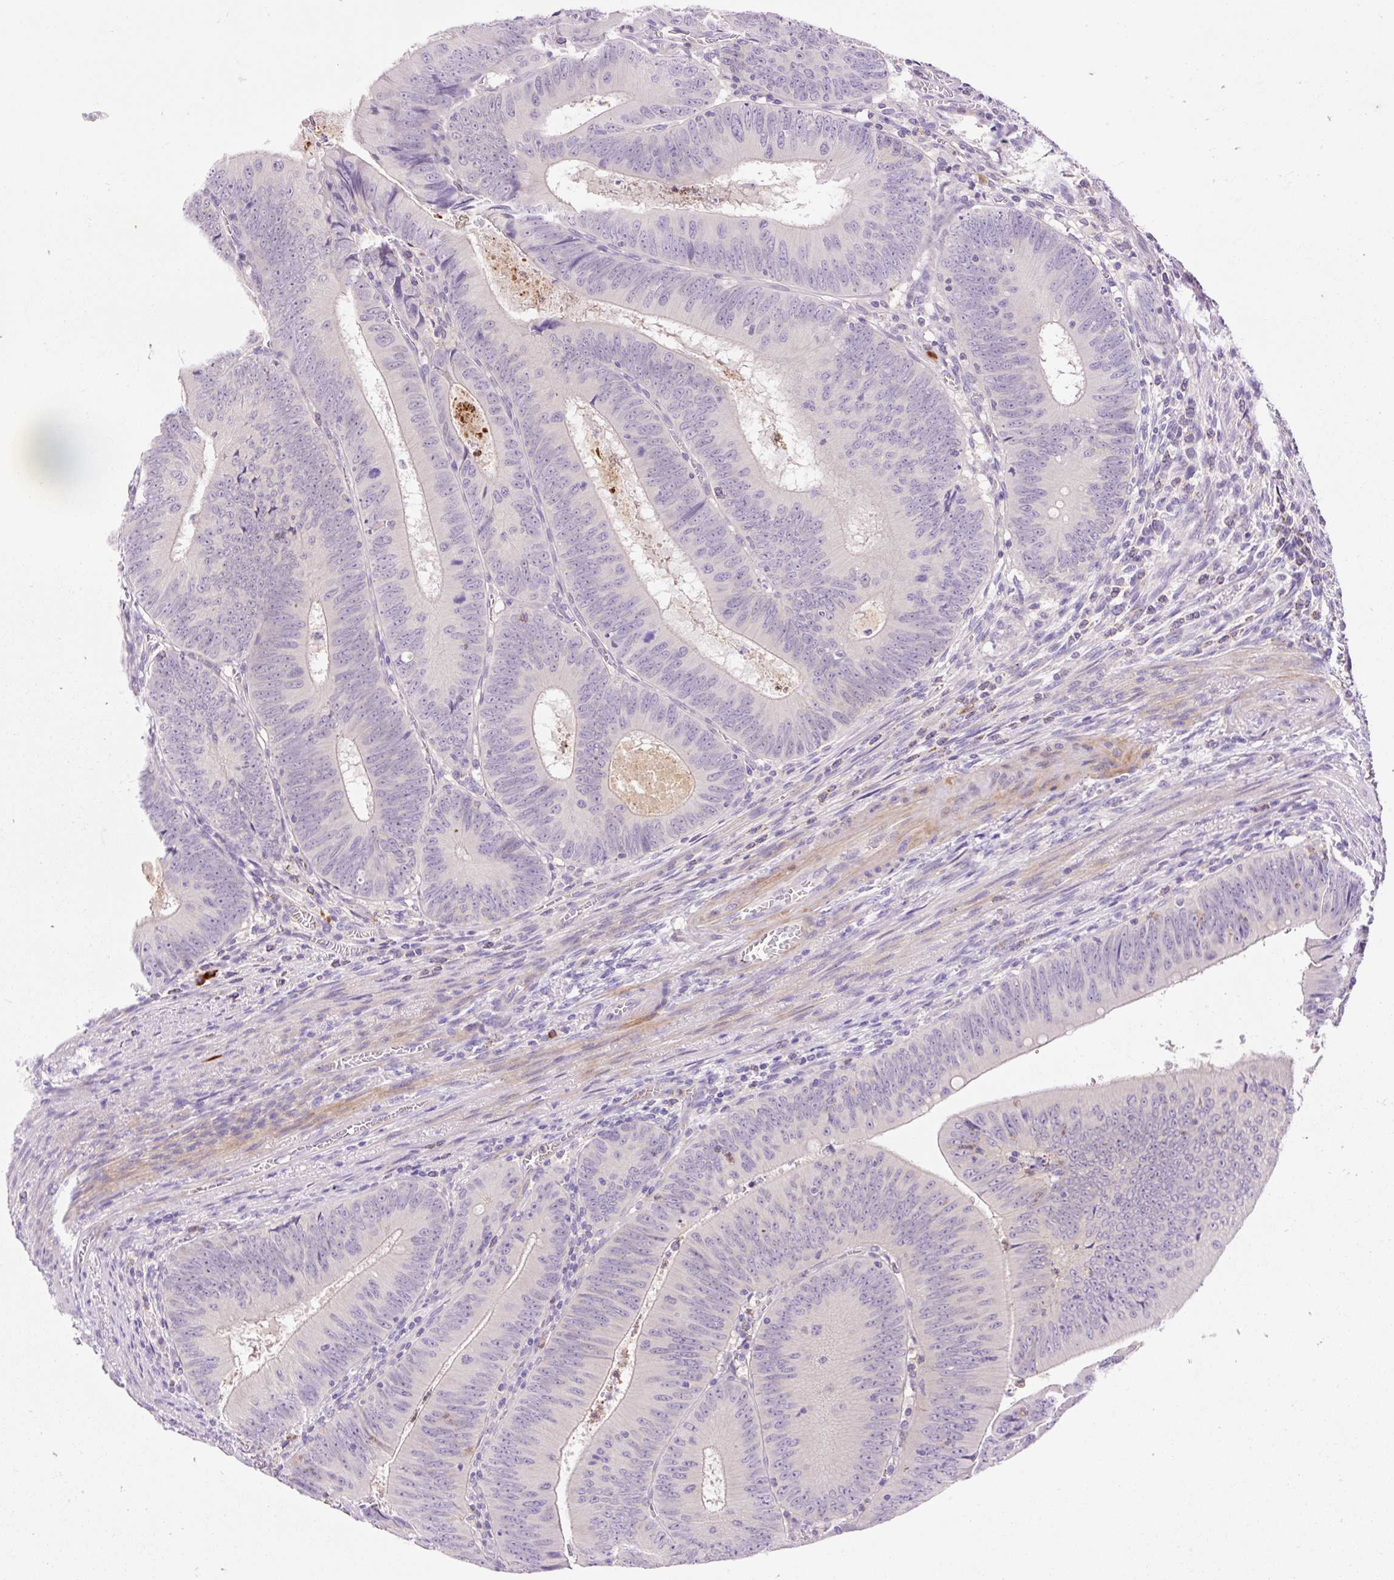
{"staining": {"intensity": "negative", "quantity": "none", "location": "none"}, "tissue": "colorectal cancer", "cell_type": "Tumor cells", "image_type": "cancer", "snomed": [{"axis": "morphology", "description": "Adenocarcinoma, NOS"}, {"axis": "topography", "description": "Rectum"}], "caption": "Immunohistochemistry (IHC) histopathology image of adenocarcinoma (colorectal) stained for a protein (brown), which reveals no expression in tumor cells.", "gene": "LHFPL5", "patient": {"sex": "female", "age": 72}}